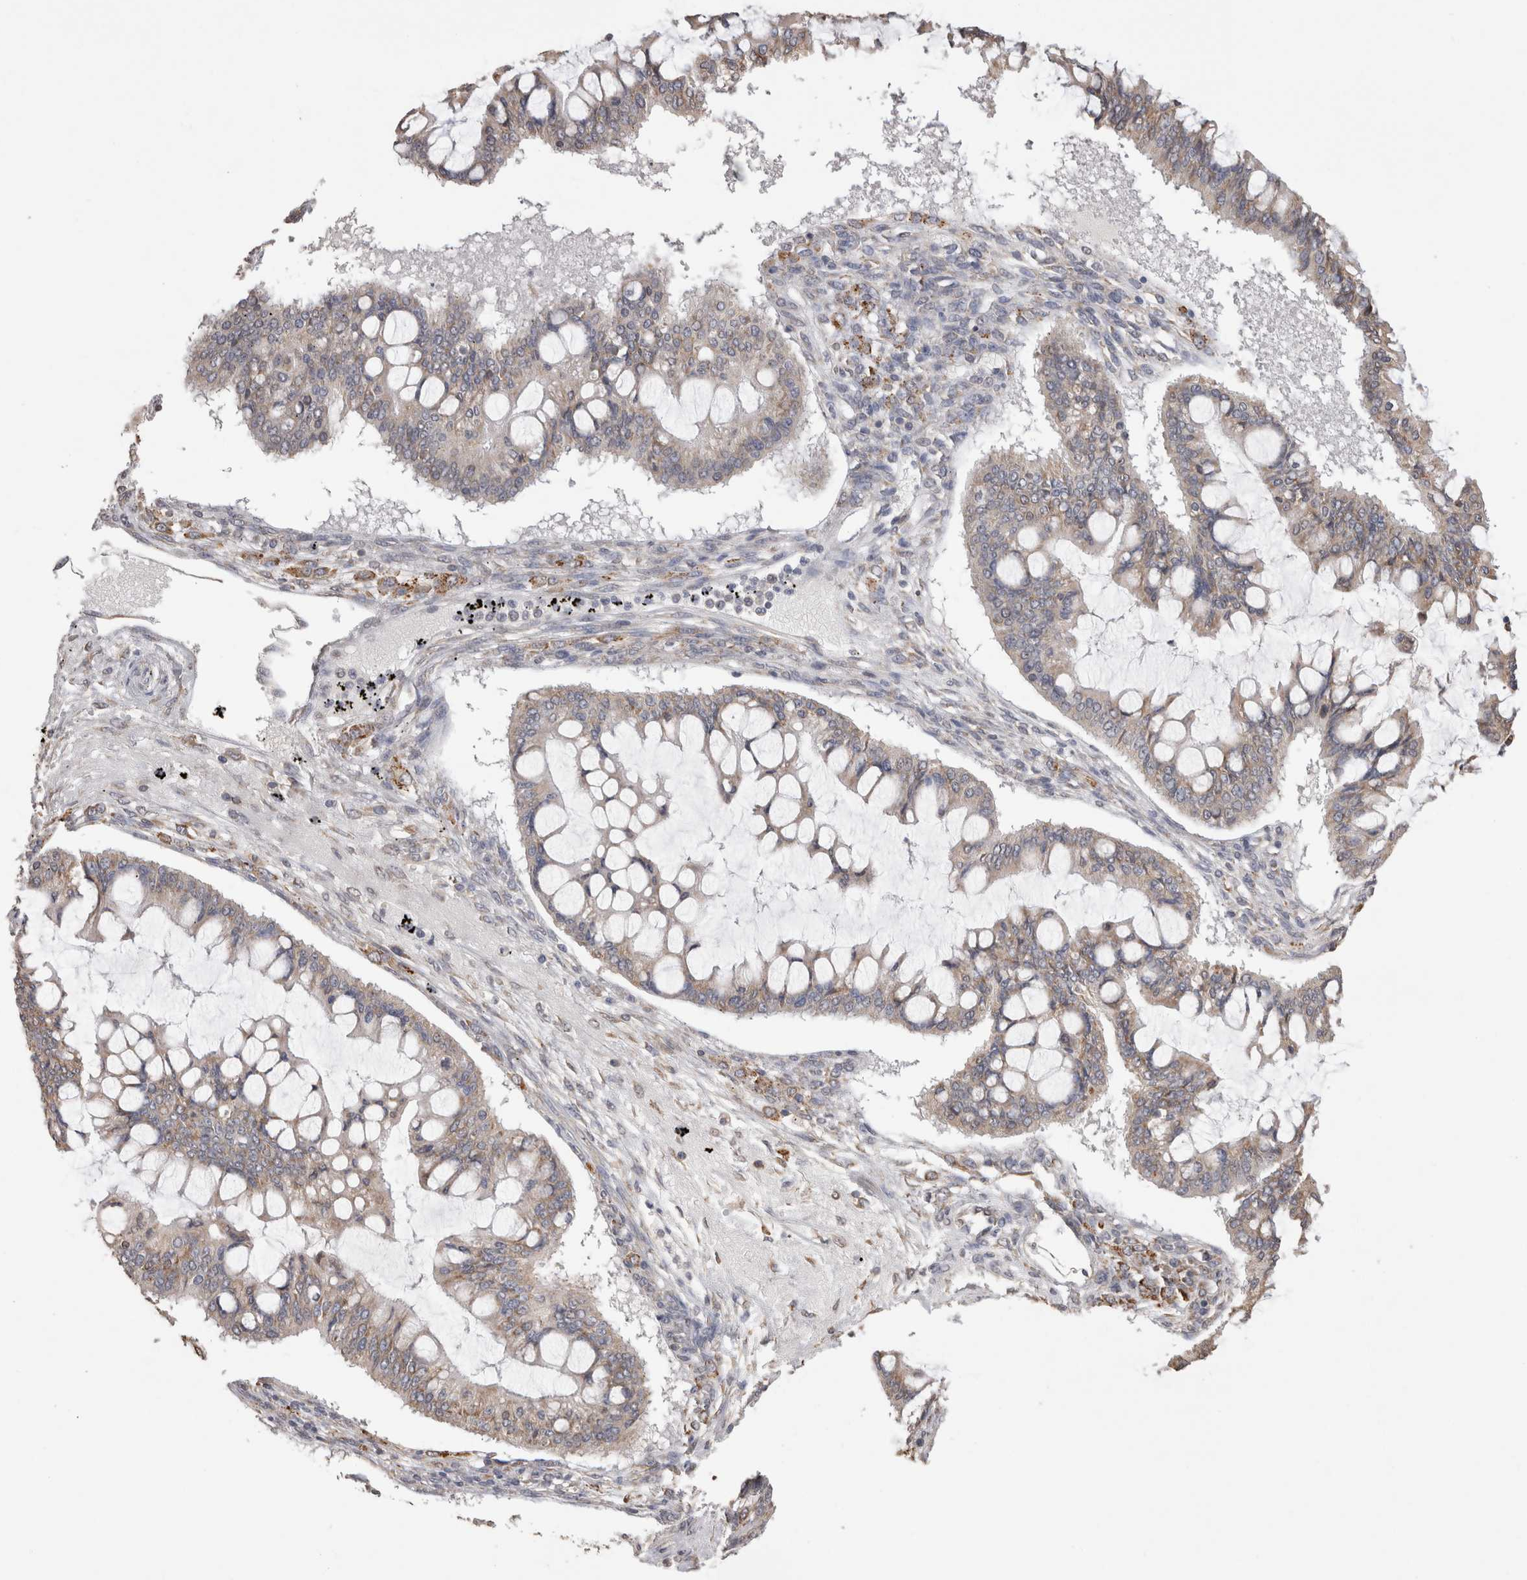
{"staining": {"intensity": "weak", "quantity": "25%-75%", "location": "cytoplasmic/membranous"}, "tissue": "ovarian cancer", "cell_type": "Tumor cells", "image_type": "cancer", "snomed": [{"axis": "morphology", "description": "Cystadenocarcinoma, mucinous, NOS"}, {"axis": "topography", "description": "Ovary"}], "caption": "Ovarian mucinous cystadenocarcinoma stained with a protein marker reveals weak staining in tumor cells.", "gene": "NOMO1", "patient": {"sex": "female", "age": 73}}